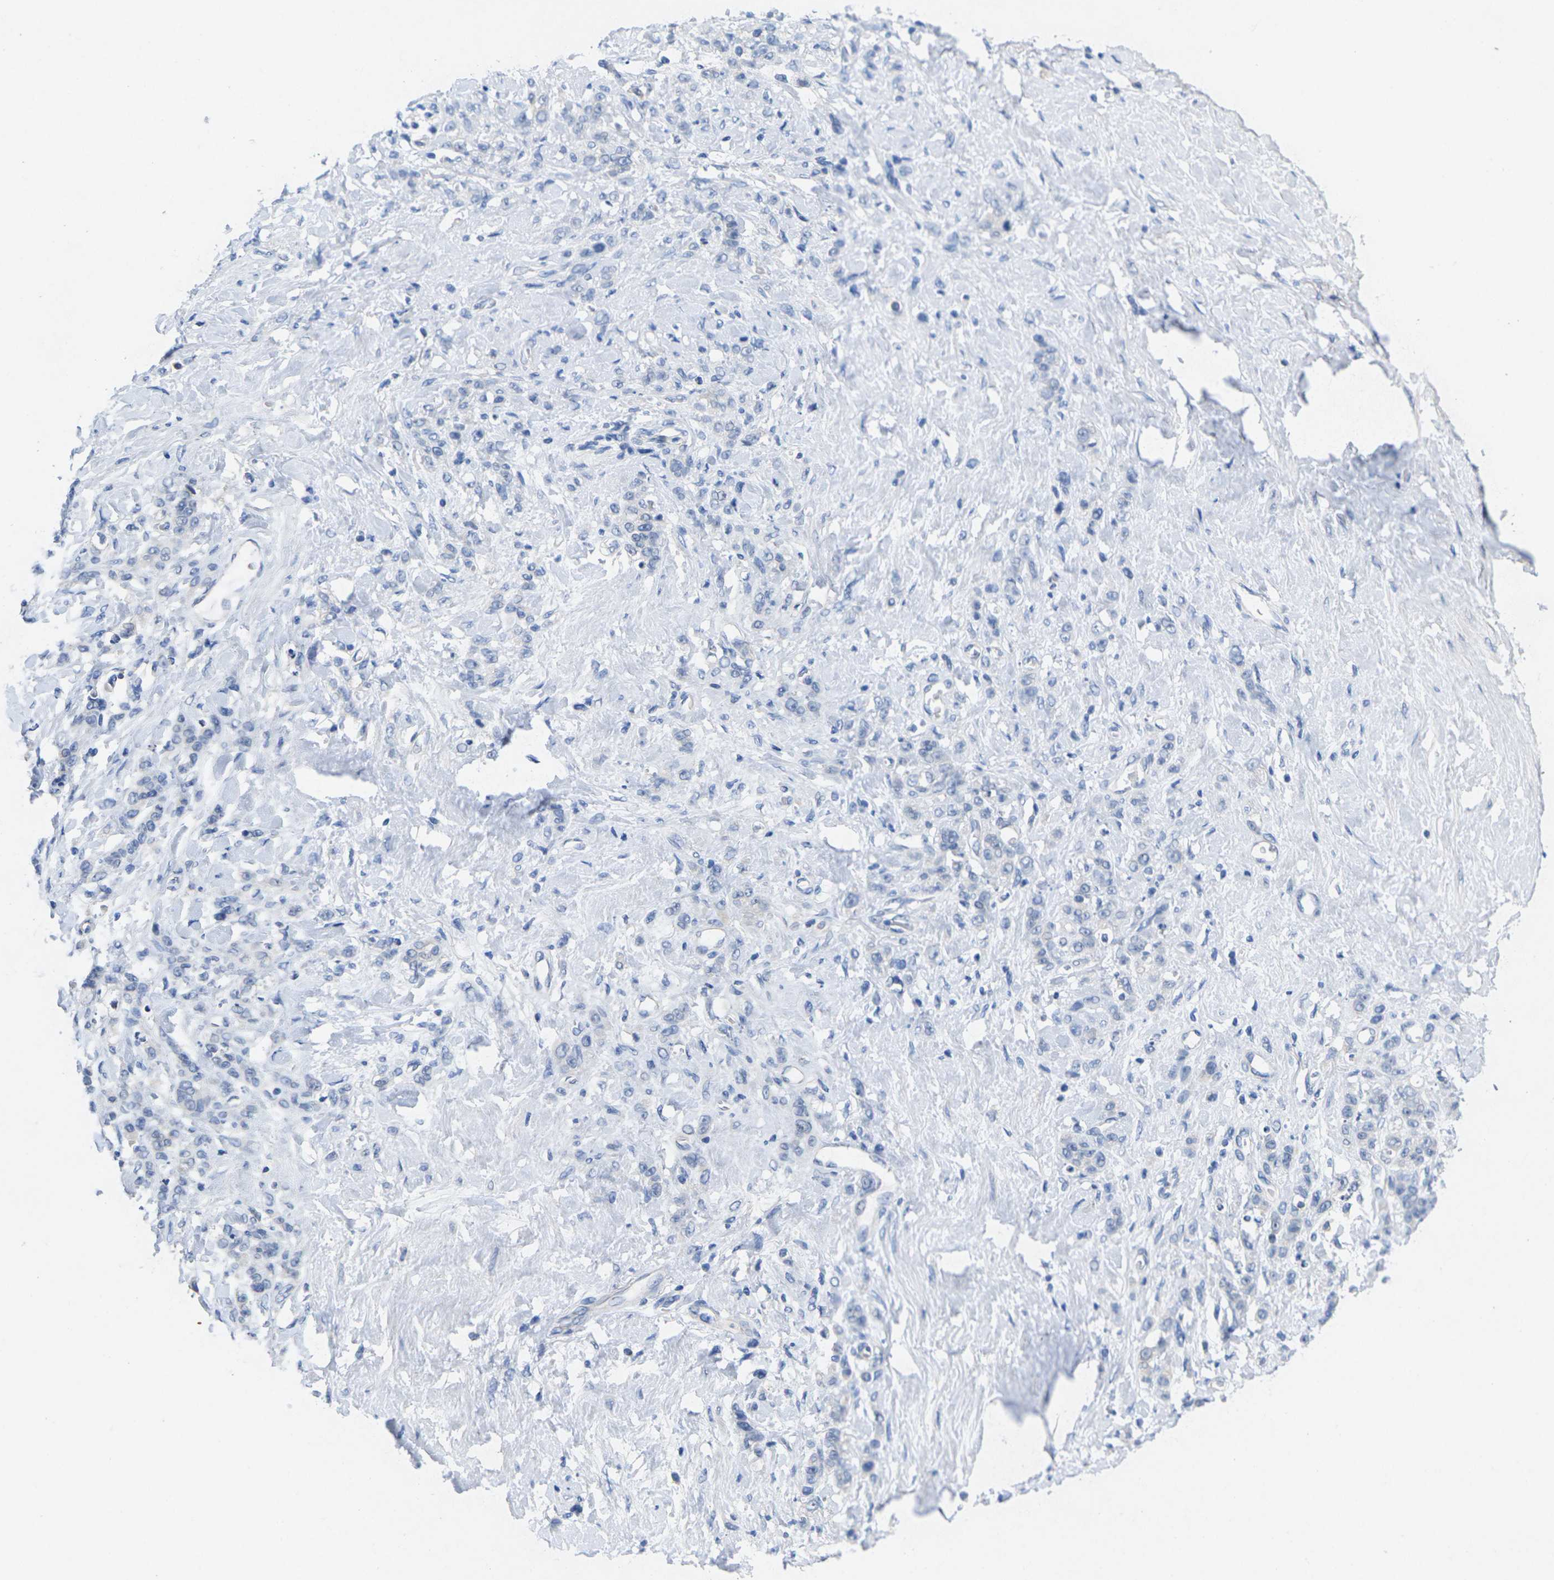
{"staining": {"intensity": "negative", "quantity": "none", "location": "none"}, "tissue": "stomach cancer", "cell_type": "Tumor cells", "image_type": "cancer", "snomed": [{"axis": "morphology", "description": "Adenocarcinoma, NOS"}, {"axis": "topography", "description": "Stomach"}], "caption": "Tumor cells show no significant expression in stomach adenocarcinoma.", "gene": "TNNI3", "patient": {"sex": "male", "age": 82}}